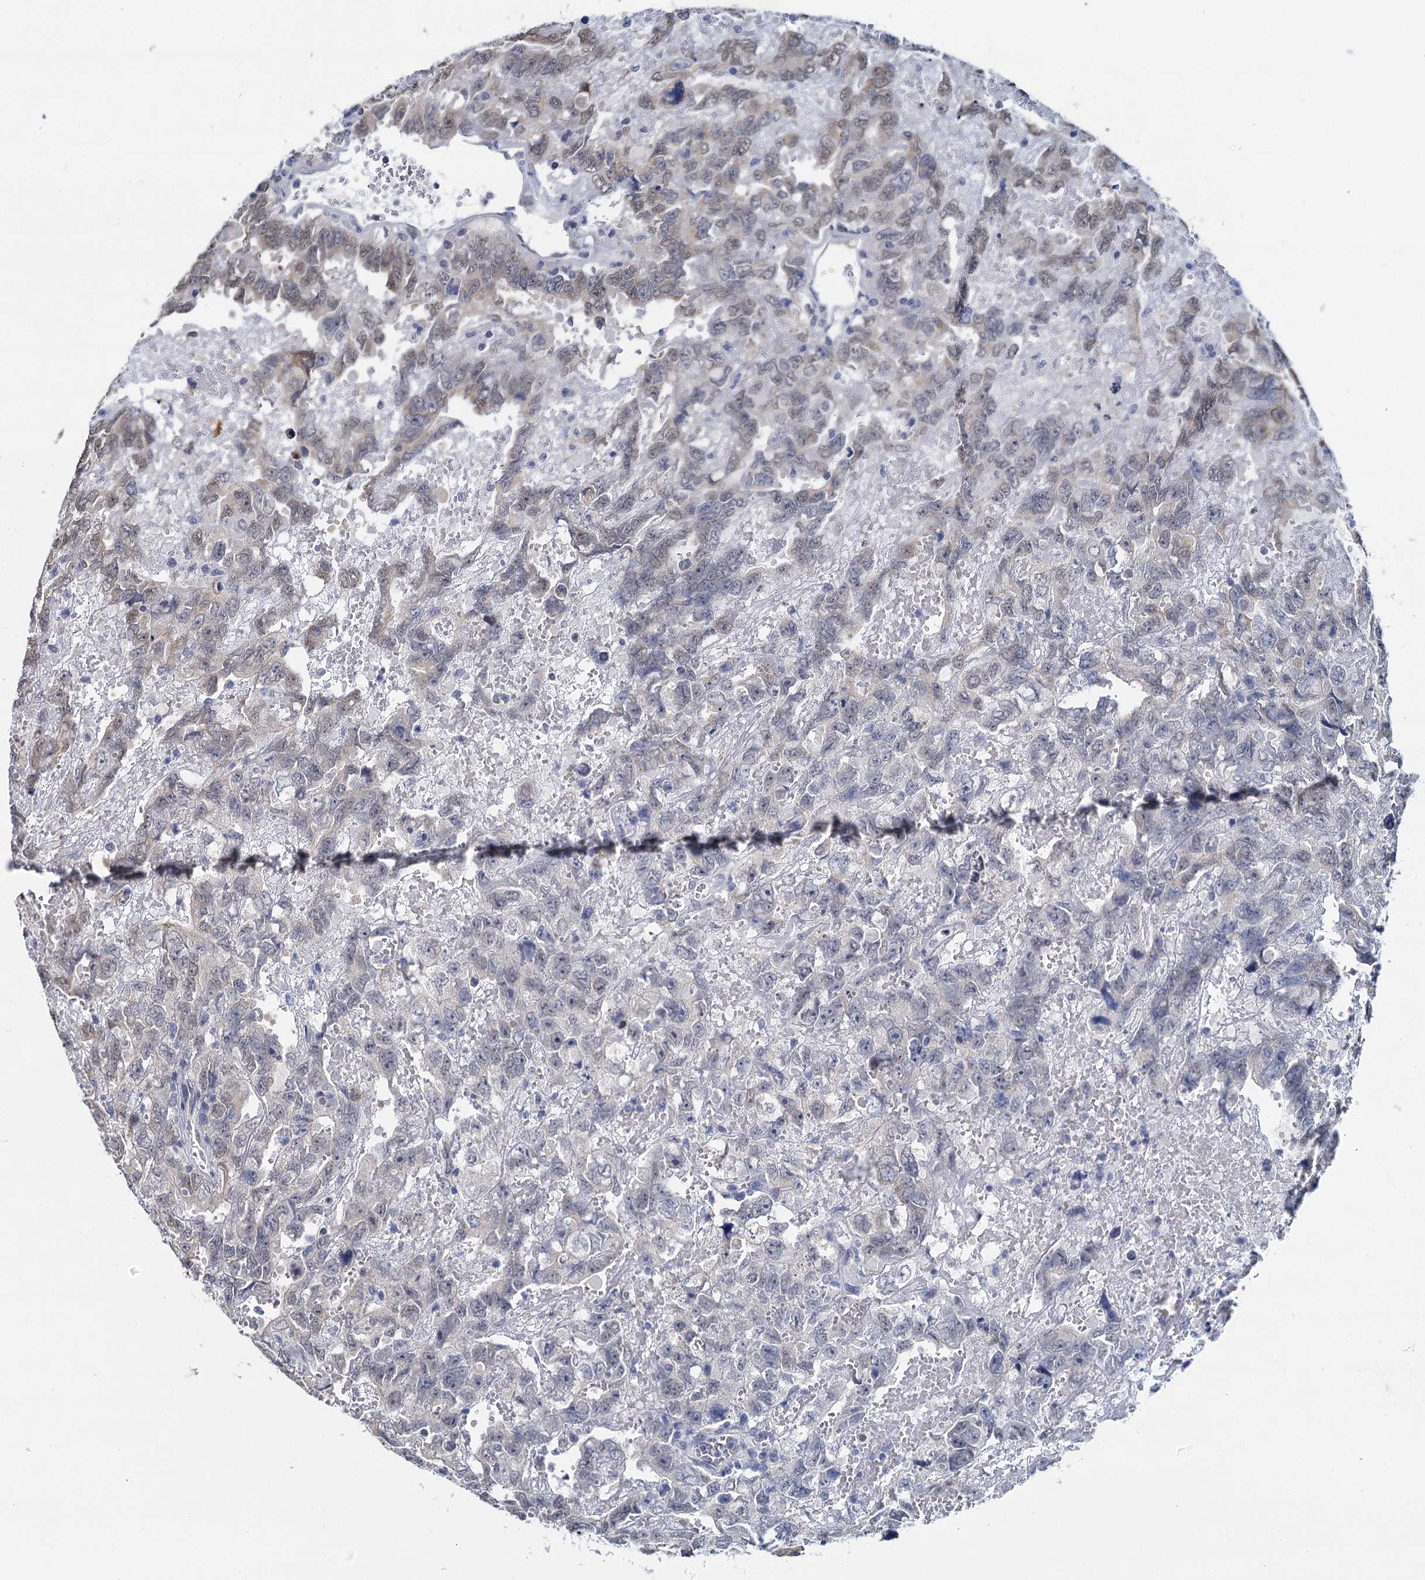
{"staining": {"intensity": "weak", "quantity": "<25%", "location": "cytoplasmic/membranous"}, "tissue": "testis cancer", "cell_type": "Tumor cells", "image_type": "cancer", "snomed": [{"axis": "morphology", "description": "Carcinoma, Embryonal, NOS"}, {"axis": "topography", "description": "Testis"}], "caption": "The immunohistochemistry photomicrograph has no significant expression in tumor cells of embryonal carcinoma (testis) tissue. Brightfield microscopy of immunohistochemistry stained with DAB (3,3'-diaminobenzidine) (brown) and hematoxylin (blue), captured at high magnification.", "gene": "MIOX", "patient": {"sex": "male", "age": 45}}